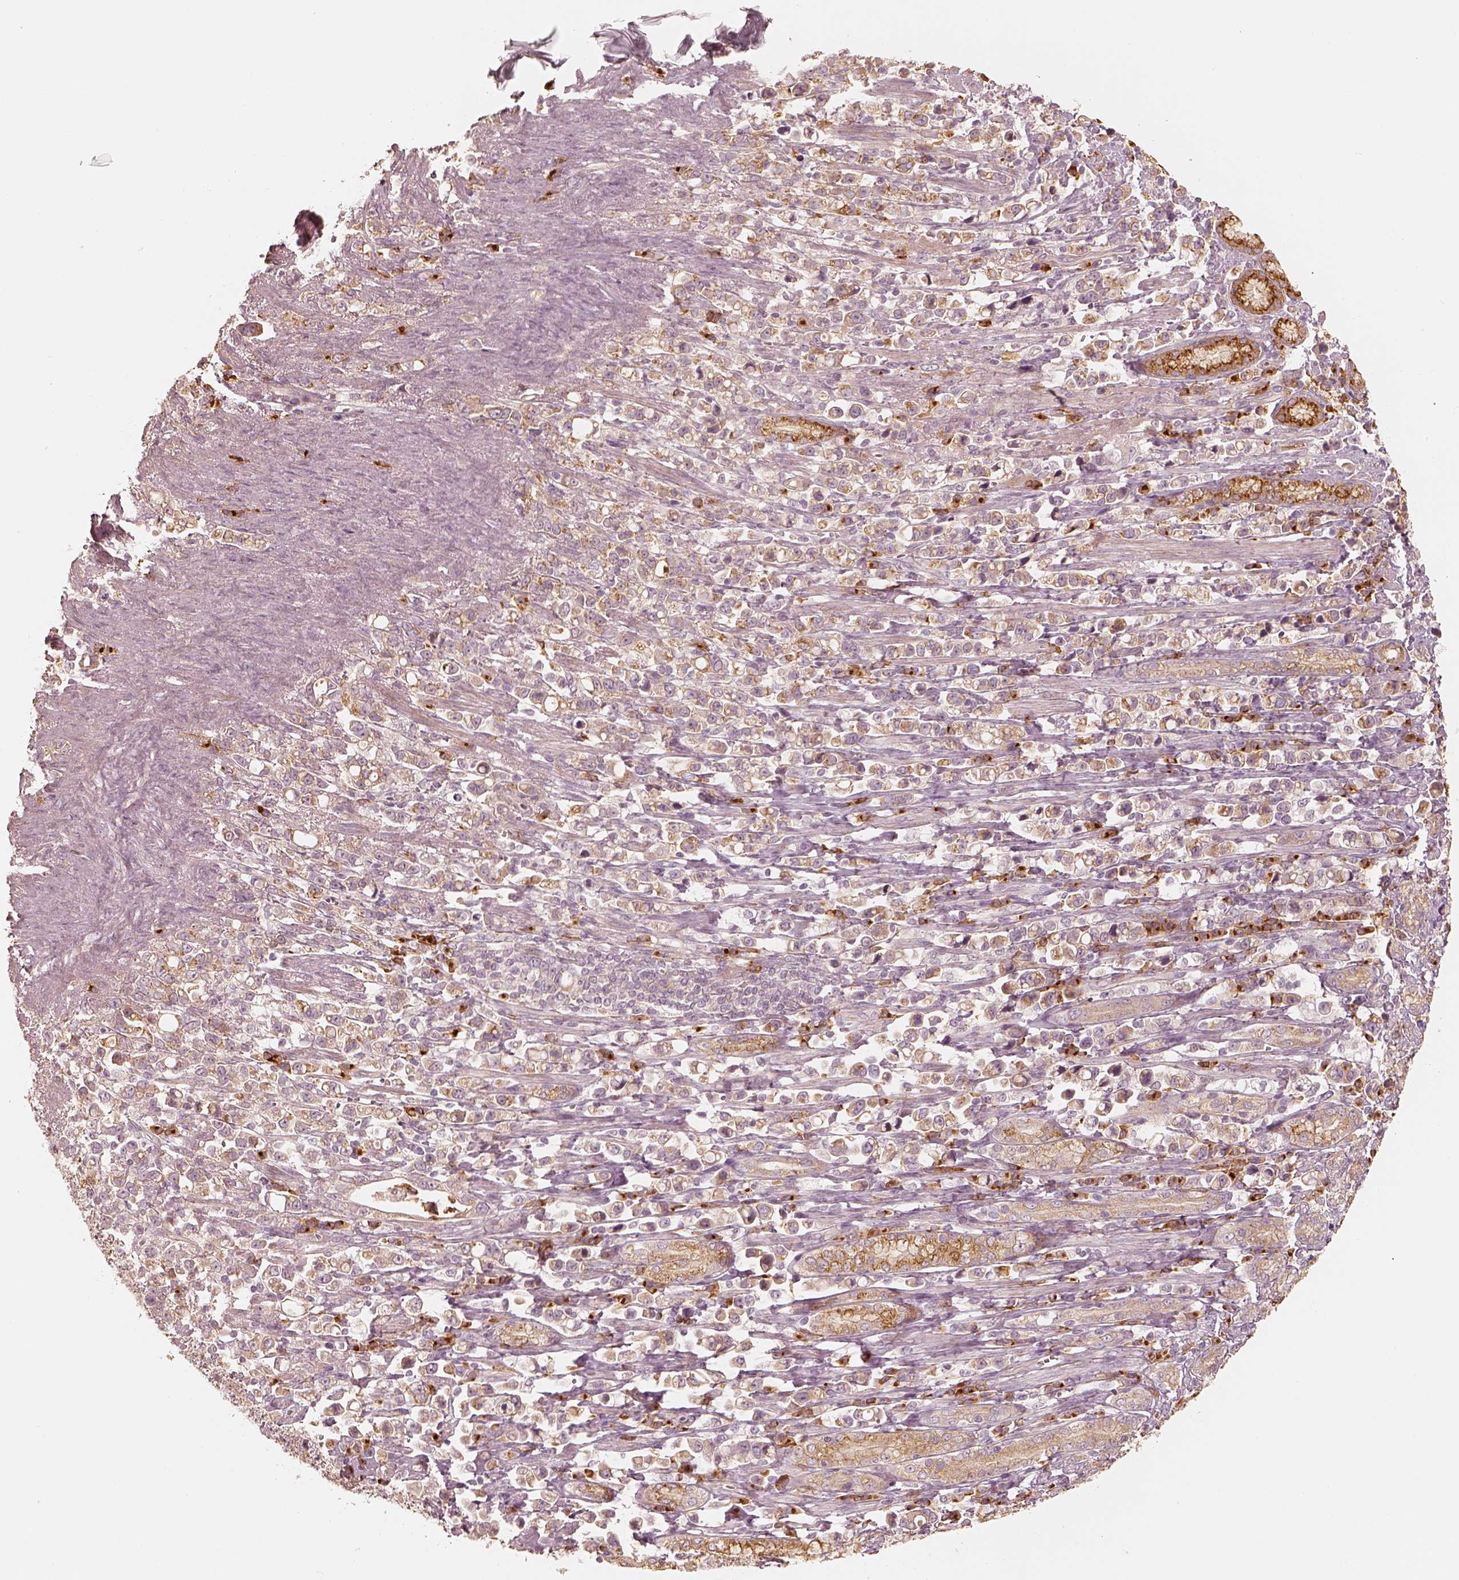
{"staining": {"intensity": "weak", "quantity": "25%-75%", "location": "cytoplasmic/membranous"}, "tissue": "stomach cancer", "cell_type": "Tumor cells", "image_type": "cancer", "snomed": [{"axis": "morphology", "description": "Adenocarcinoma, NOS"}, {"axis": "topography", "description": "Stomach"}], "caption": "DAB immunohistochemical staining of human stomach adenocarcinoma exhibits weak cytoplasmic/membranous protein staining in about 25%-75% of tumor cells.", "gene": "GORASP2", "patient": {"sex": "male", "age": 63}}